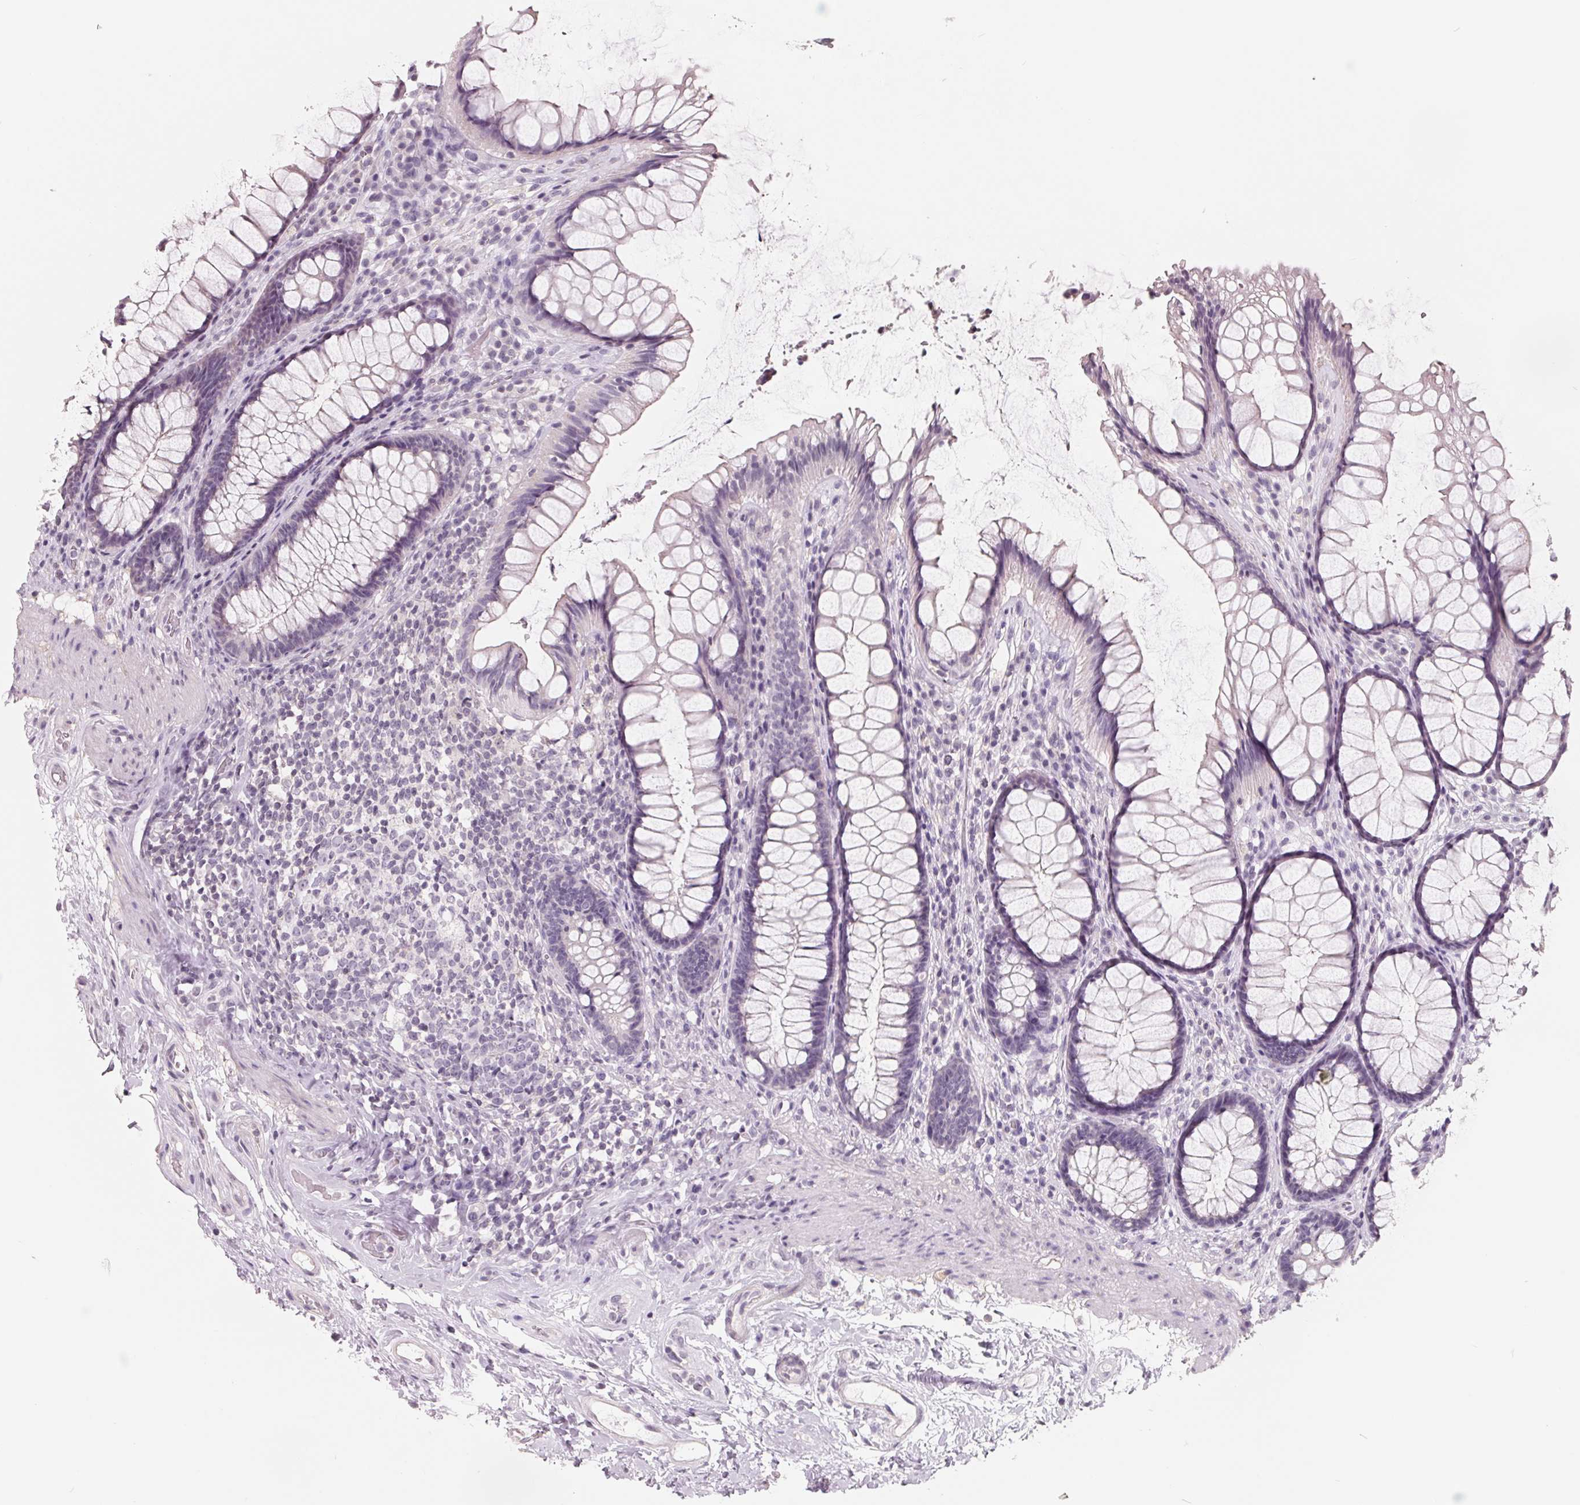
{"staining": {"intensity": "negative", "quantity": "none", "location": "none"}, "tissue": "rectum", "cell_type": "Glandular cells", "image_type": "normal", "snomed": [{"axis": "morphology", "description": "Normal tissue, NOS"}, {"axis": "topography", "description": "Rectum"}], "caption": "Glandular cells show no significant protein positivity in benign rectum. Brightfield microscopy of immunohistochemistry (IHC) stained with DAB (brown) and hematoxylin (blue), captured at high magnification.", "gene": "FTCD", "patient": {"sex": "male", "age": 72}}